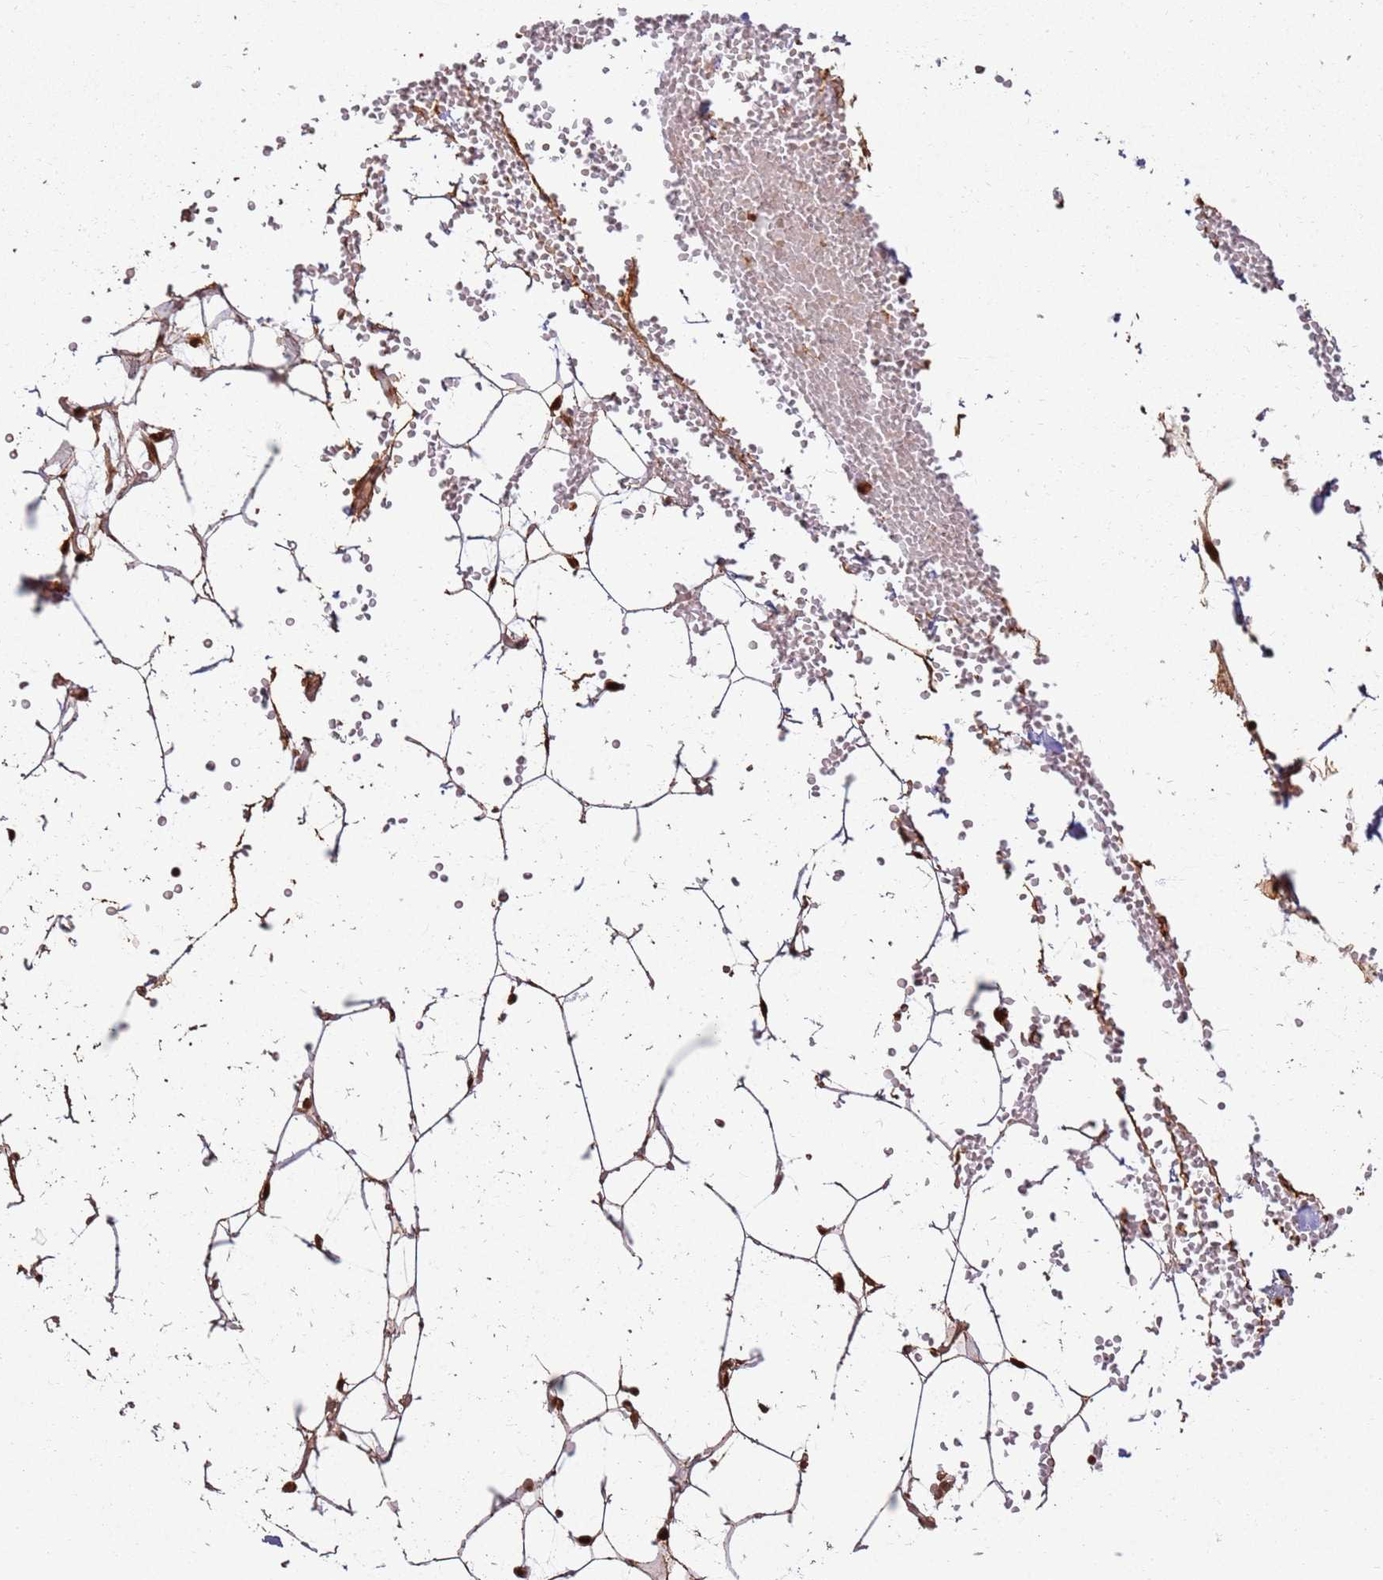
{"staining": {"intensity": "strong", "quantity": ">75%", "location": "cytoplasmic/membranous"}, "tissue": "adipose tissue", "cell_type": "Adipocytes", "image_type": "normal", "snomed": [{"axis": "morphology", "description": "Normal tissue, NOS"}, {"axis": "topography", "description": "Breast"}], "caption": "This photomicrograph displays IHC staining of unremarkable adipose tissue, with high strong cytoplasmic/membranous positivity in approximately >75% of adipocytes.", "gene": "TBC1D13", "patient": {"sex": "female", "age": 23}}